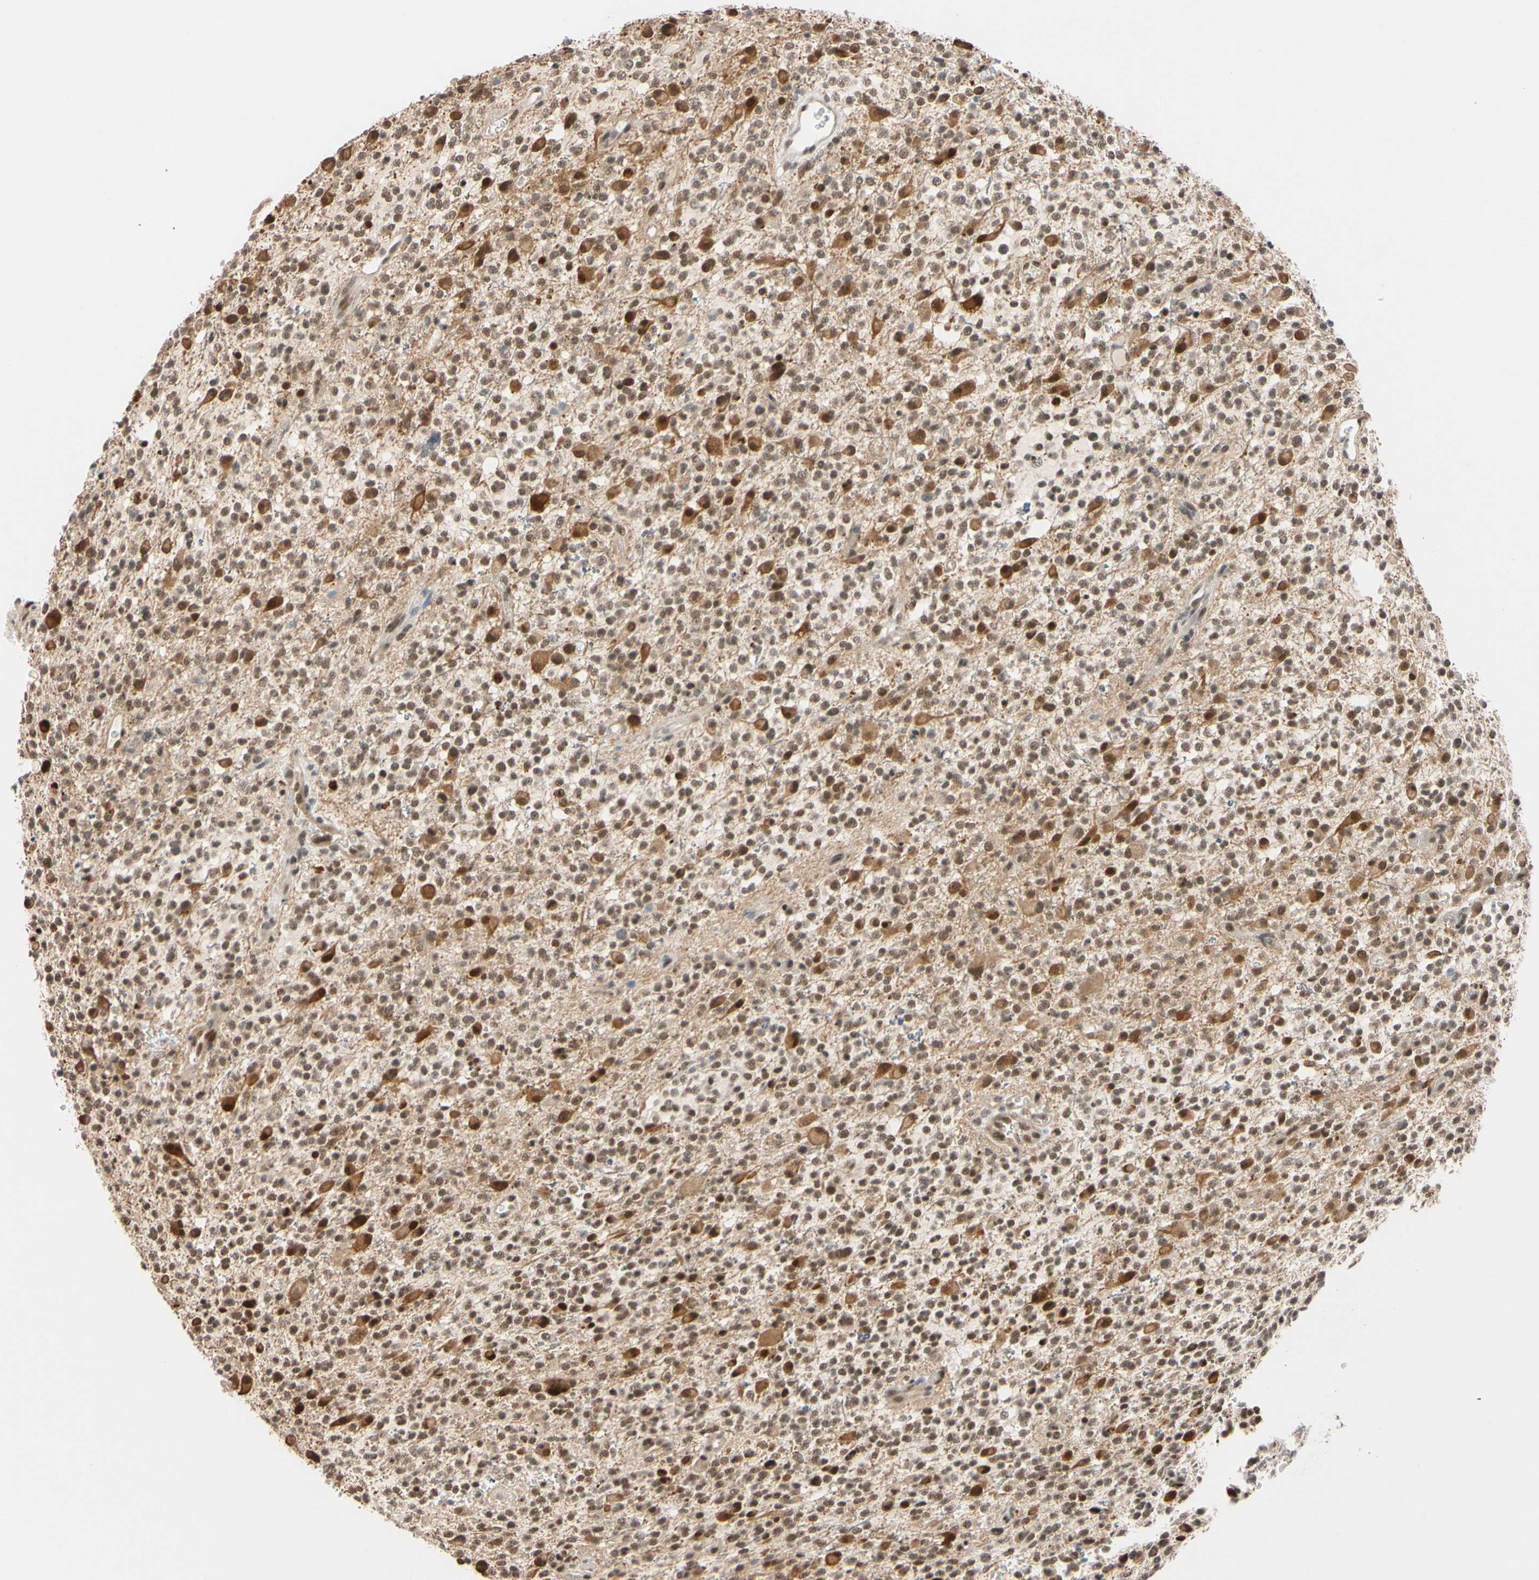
{"staining": {"intensity": "moderate", "quantity": ">75%", "location": "nuclear"}, "tissue": "glioma", "cell_type": "Tumor cells", "image_type": "cancer", "snomed": [{"axis": "morphology", "description": "Glioma, malignant, High grade"}, {"axis": "topography", "description": "Brain"}], "caption": "Glioma was stained to show a protein in brown. There is medium levels of moderate nuclear positivity in about >75% of tumor cells.", "gene": "TAF4", "patient": {"sex": "male", "age": 48}}